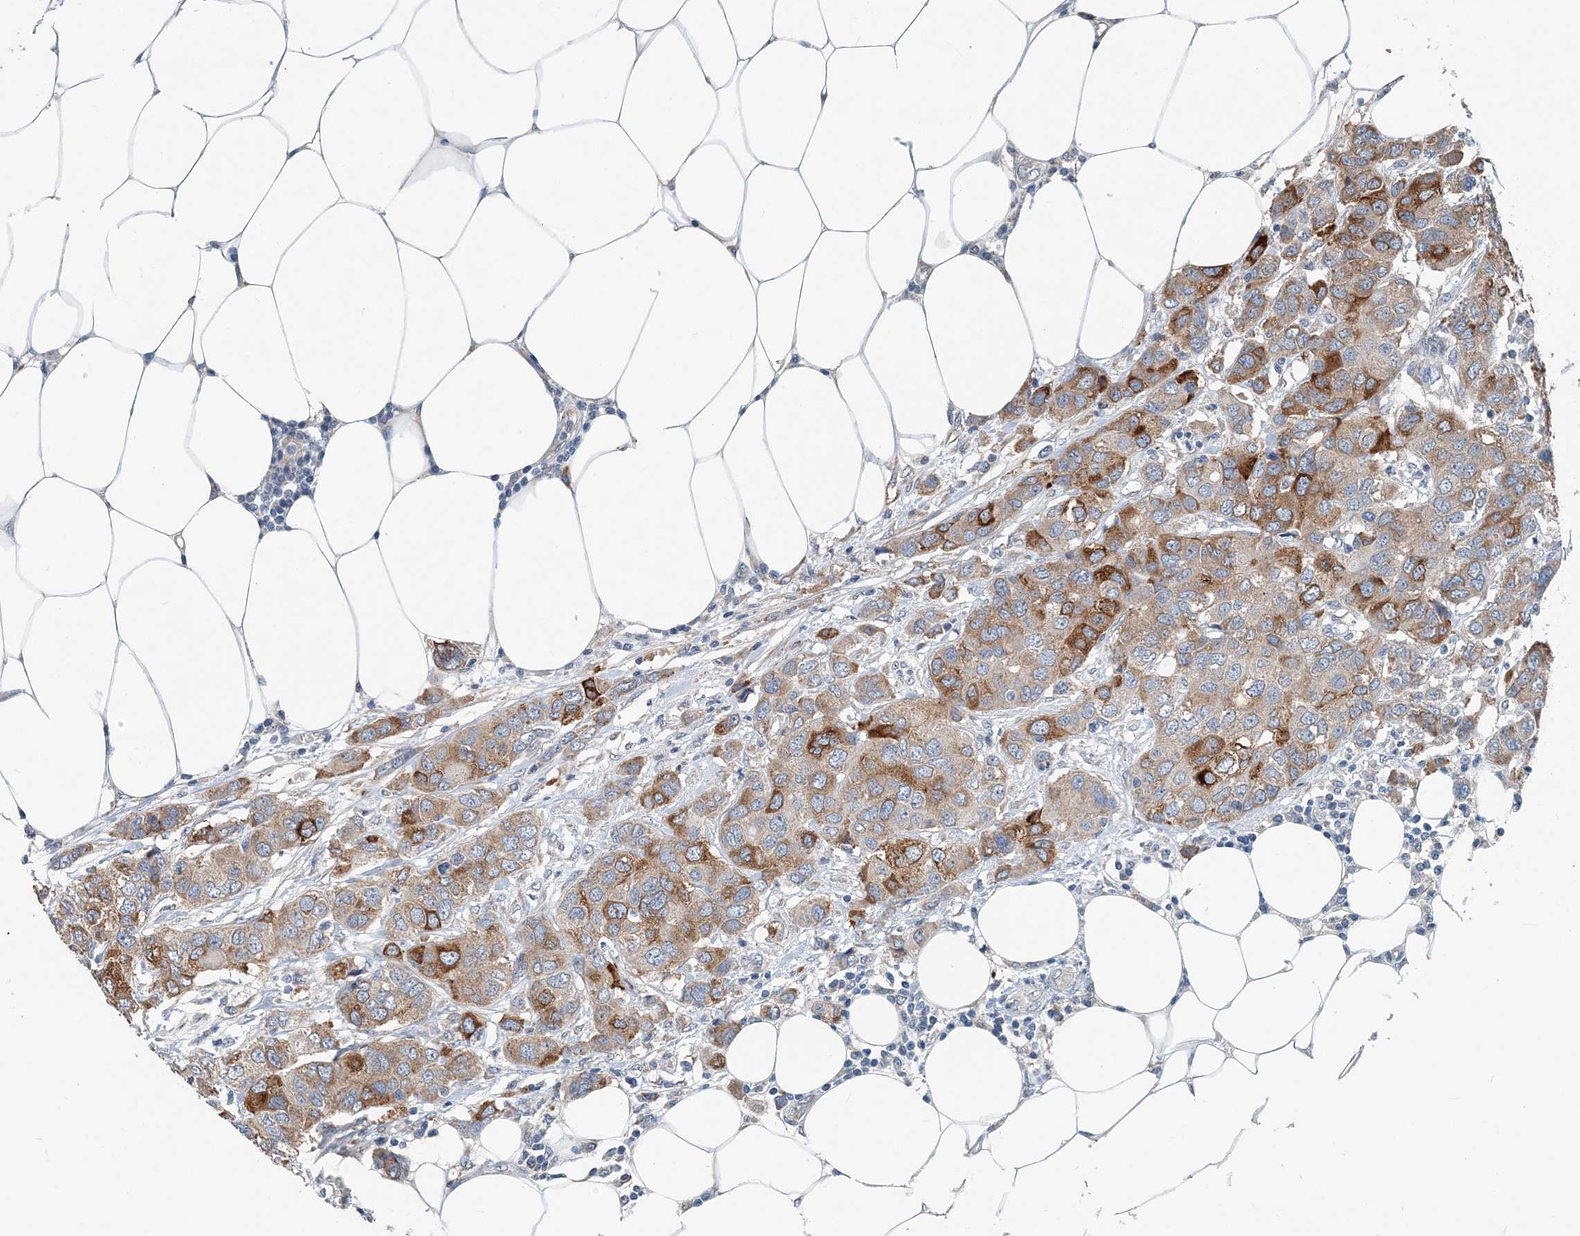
{"staining": {"intensity": "strong", "quantity": "25%-75%", "location": "cytoplasmic/membranous"}, "tissue": "breast cancer", "cell_type": "Tumor cells", "image_type": "cancer", "snomed": [{"axis": "morphology", "description": "Duct carcinoma"}, {"axis": "topography", "description": "Breast"}], "caption": "The photomicrograph demonstrates a brown stain indicating the presence of a protein in the cytoplasmic/membranous of tumor cells in breast cancer.", "gene": "EEF1A2", "patient": {"sex": "female", "age": 50}}